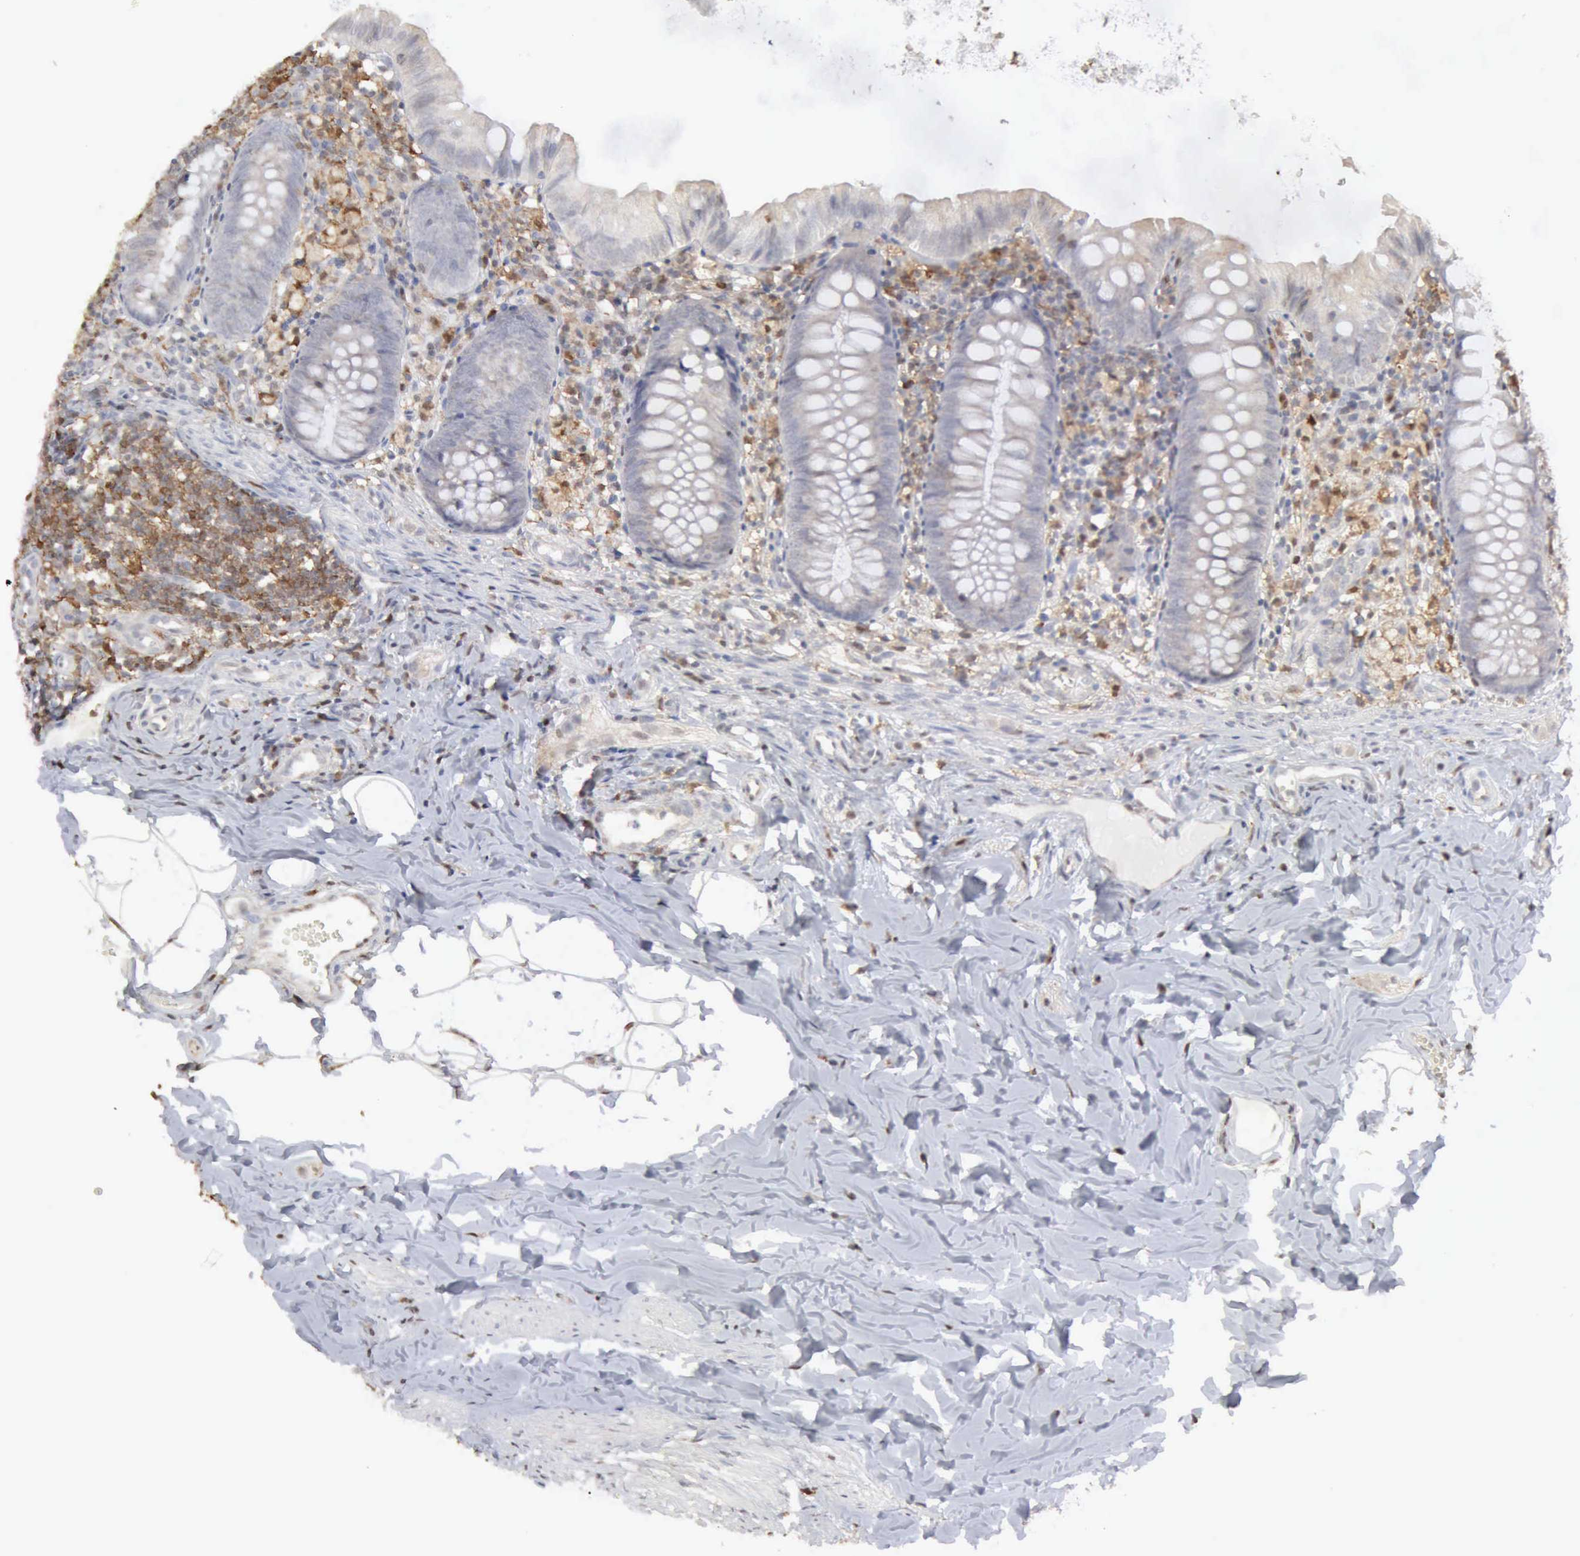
{"staining": {"intensity": "negative", "quantity": "none", "location": "none"}, "tissue": "appendix", "cell_type": "Glandular cells", "image_type": "normal", "snomed": [{"axis": "morphology", "description": "Normal tissue, NOS"}, {"axis": "topography", "description": "Appendix"}], "caption": "High magnification brightfield microscopy of unremarkable appendix stained with DAB (brown) and counterstained with hematoxylin (blue): glandular cells show no significant staining.", "gene": "STAT1", "patient": {"sex": "female", "age": 9}}